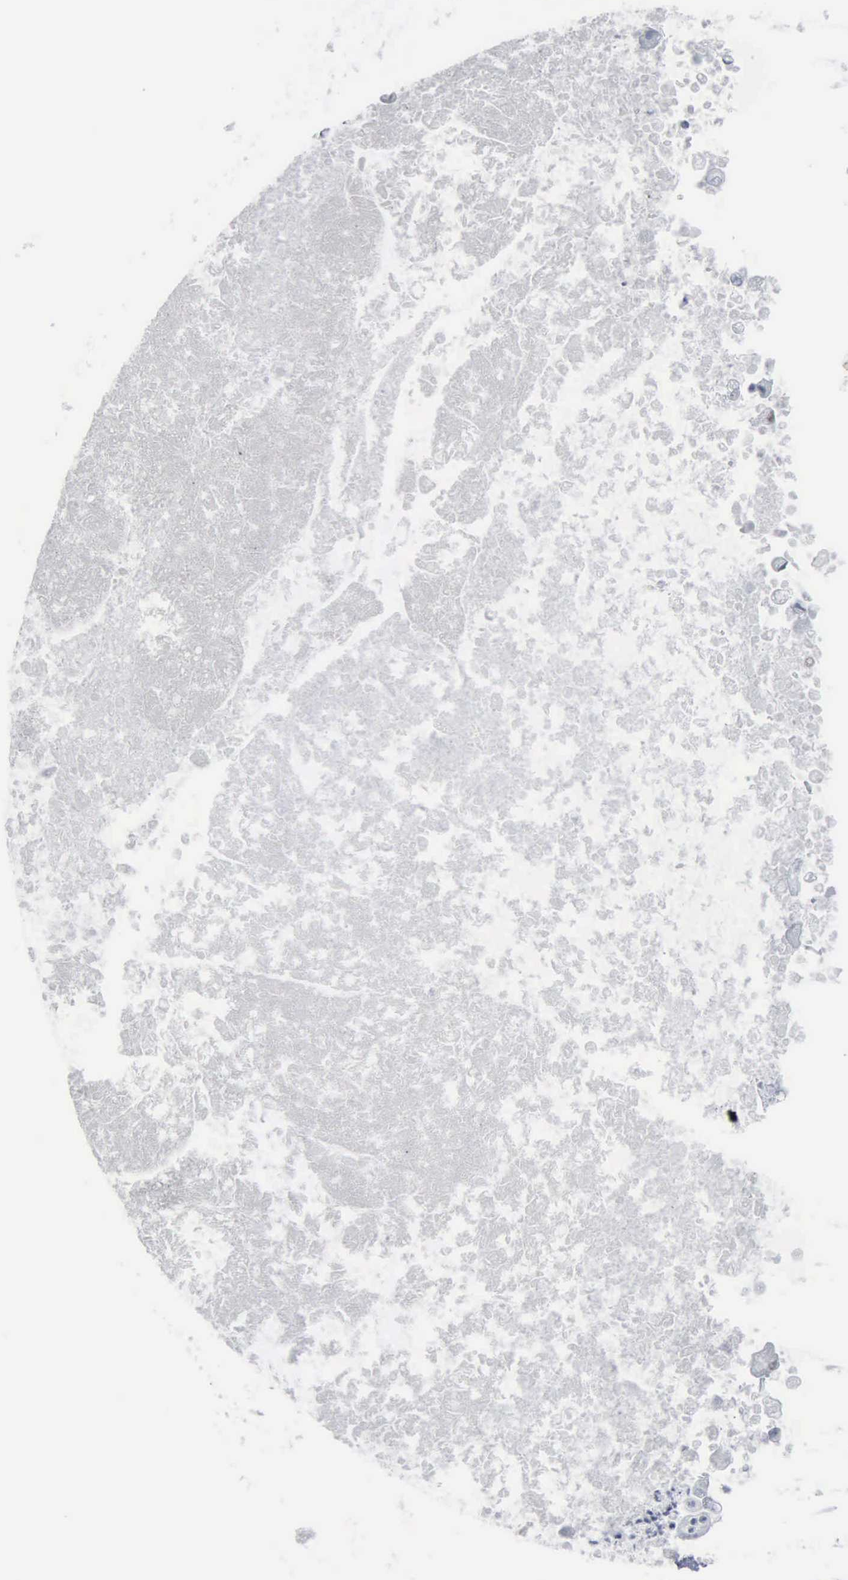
{"staining": {"intensity": "moderate", "quantity": "<25%", "location": "nuclear"}, "tissue": "ovarian cancer", "cell_type": "Tumor cells", "image_type": "cancer", "snomed": [{"axis": "morphology", "description": "Cystadenocarcinoma, mucinous, NOS"}, {"axis": "topography", "description": "Ovary"}], "caption": "Immunohistochemistry (DAB (3,3'-diaminobenzidine)) staining of ovarian cancer (mucinous cystadenocarcinoma) reveals moderate nuclear protein staining in approximately <25% of tumor cells.", "gene": "CCND3", "patient": {"sex": "female", "age": 37}}